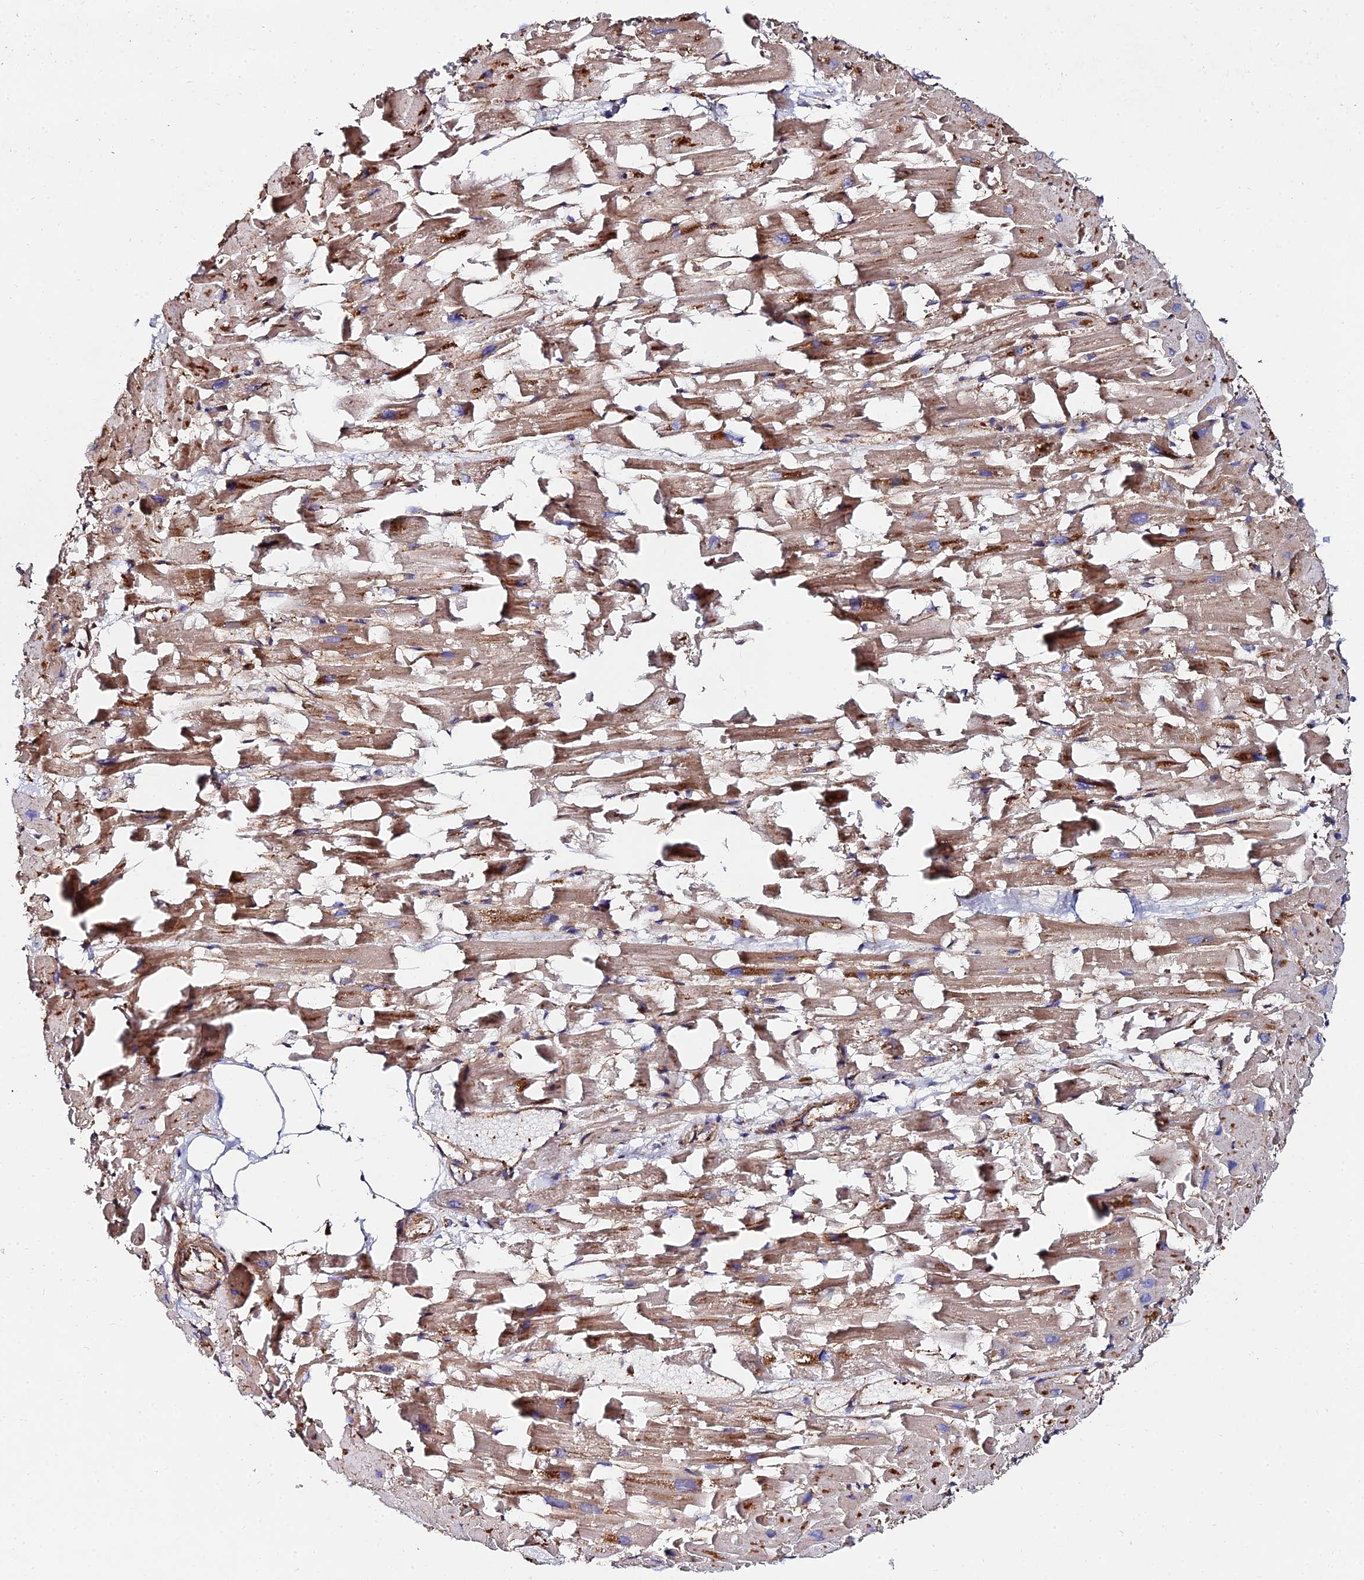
{"staining": {"intensity": "moderate", "quantity": ">75%", "location": "cytoplasmic/membranous"}, "tissue": "heart muscle", "cell_type": "Cardiomyocytes", "image_type": "normal", "snomed": [{"axis": "morphology", "description": "Normal tissue, NOS"}, {"axis": "topography", "description": "Heart"}], "caption": "IHC histopathology image of benign heart muscle: human heart muscle stained using IHC shows medium levels of moderate protein expression localized specifically in the cytoplasmic/membranous of cardiomyocytes, appearing as a cytoplasmic/membranous brown color.", "gene": "EXT1", "patient": {"sex": "female", "age": 64}}